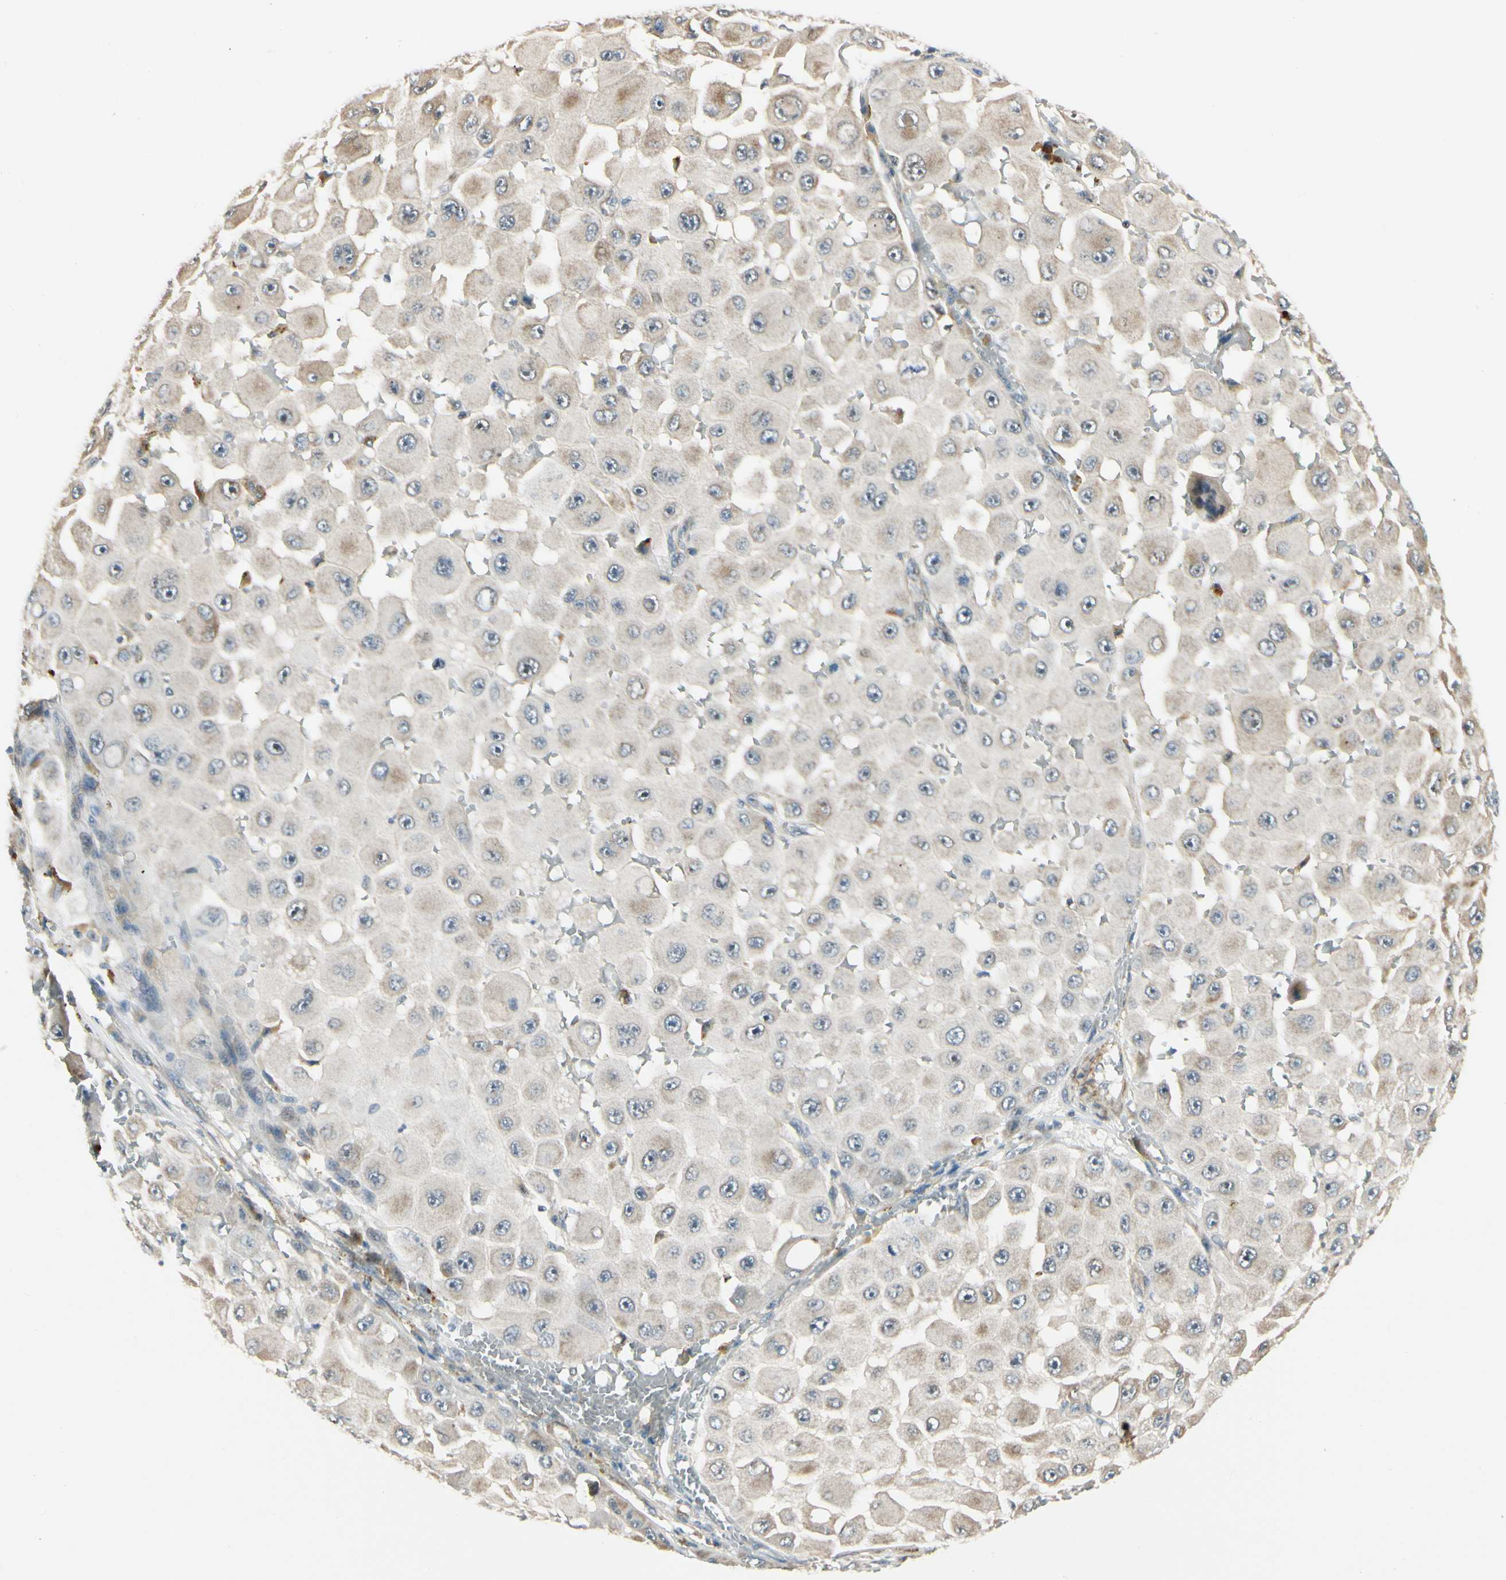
{"staining": {"intensity": "weak", "quantity": "<25%", "location": "cytoplasmic/membranous"}, "tissue": "melanoma", "cell_type": "Tumor cells", "image_type": "cancer", "snomed": [{"axis": "morphology", "description": "Malignant melanoma, NOS"}, {"axis": "topography", "description": "Skin"}], "caption": "Human melanoma stained for a protein using immunohistochemistry shows no positivity in tumor cells.", "gene": "P4HA3", "patient": {"sex": "female", "age": 81}}